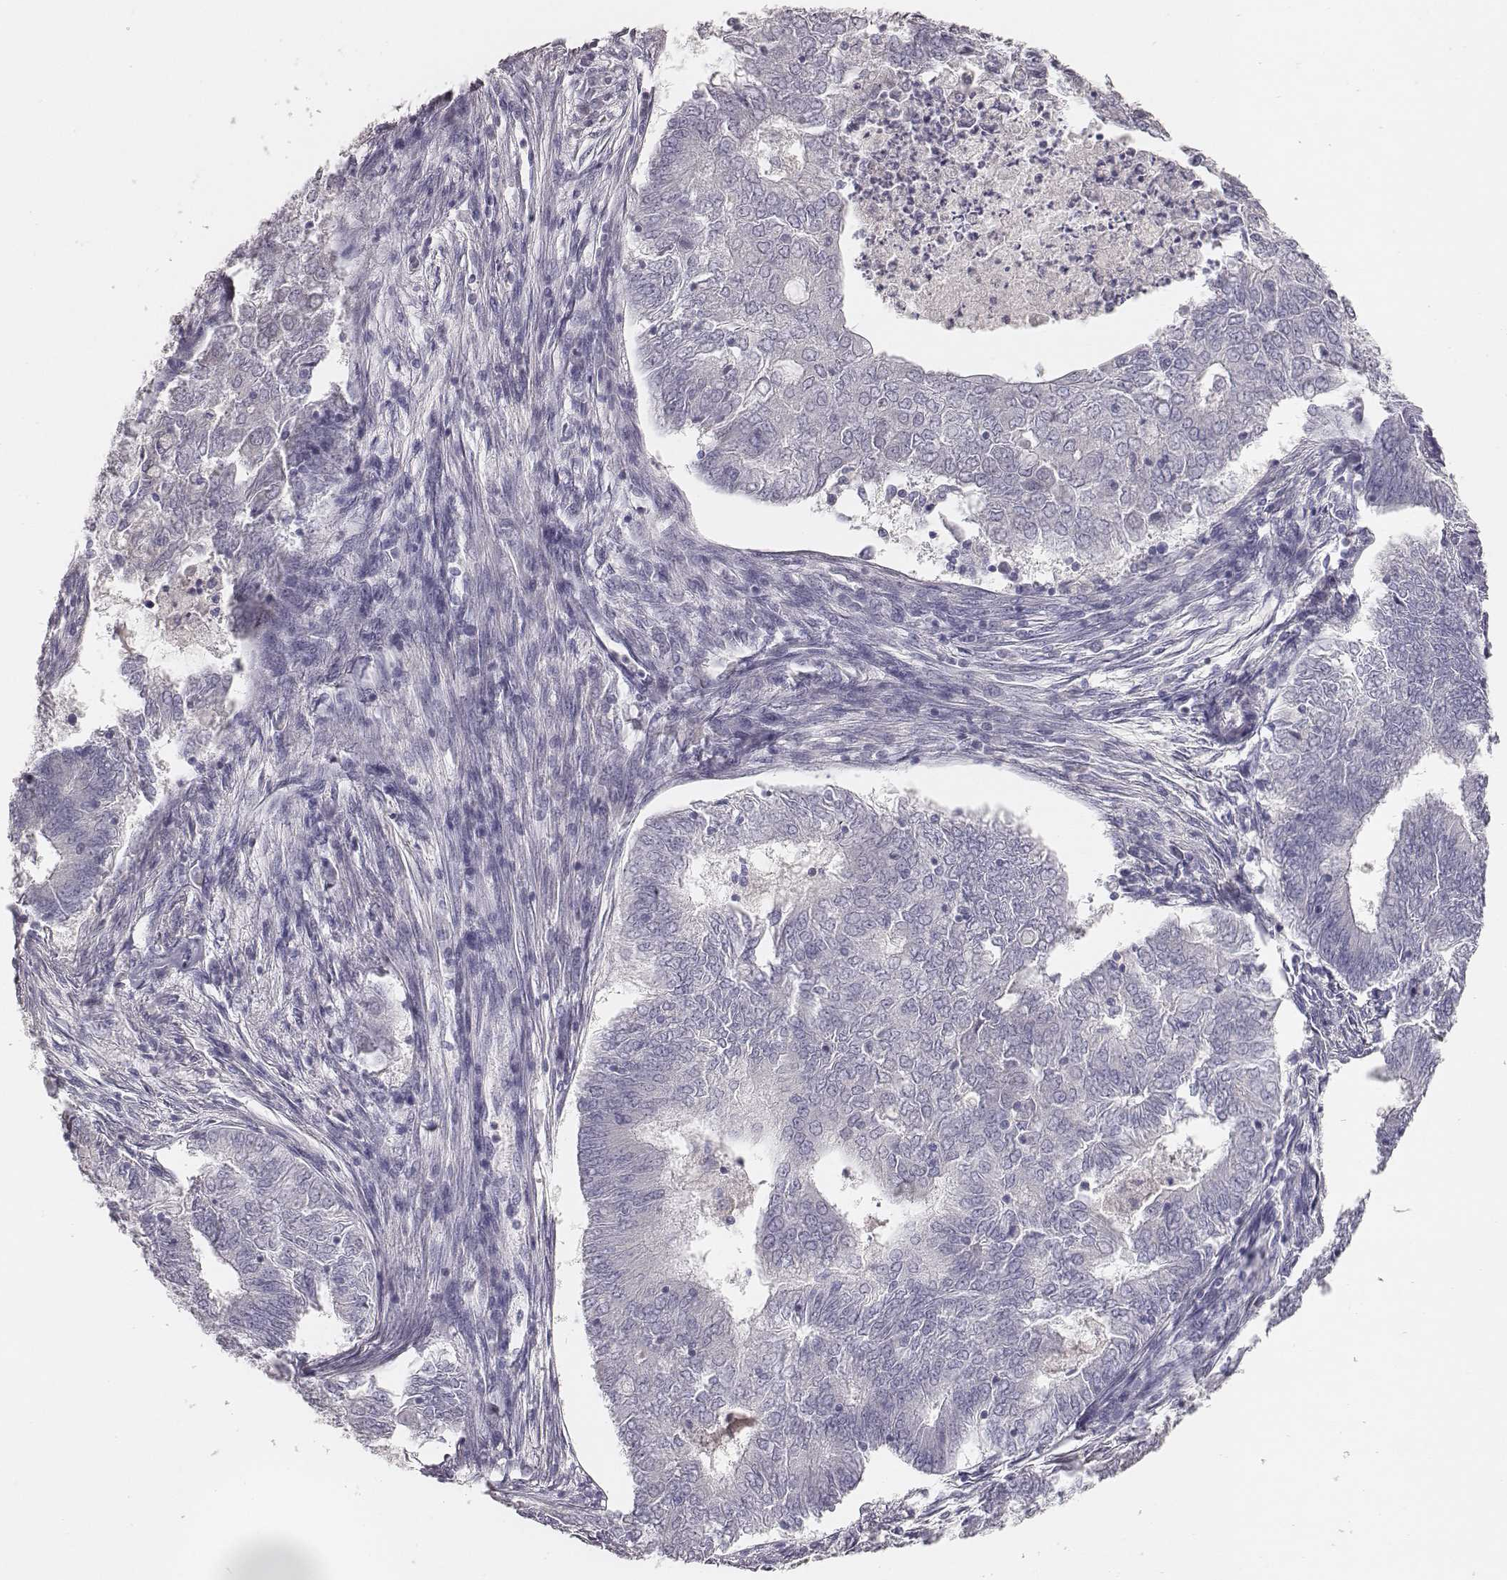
{"staining": {"intensity": "negative", "quantity": "none", "location": "none"}, "tissue": "endometrial cancer", "cell_type": "Tumor cells", "image_type": "cancer", "snomed": [{"axis": "morphology", "description": "Adenocarcinoma, NOS"}, {"axis": "topography", "description": "Endometrium"}], "caption": "The micrograph demonstrates no significant expression in tumor cells of endometrial cancer (adenocarcinoma).", "gene": "MYH6", "patient": {"sex": "female", "age": 62}}